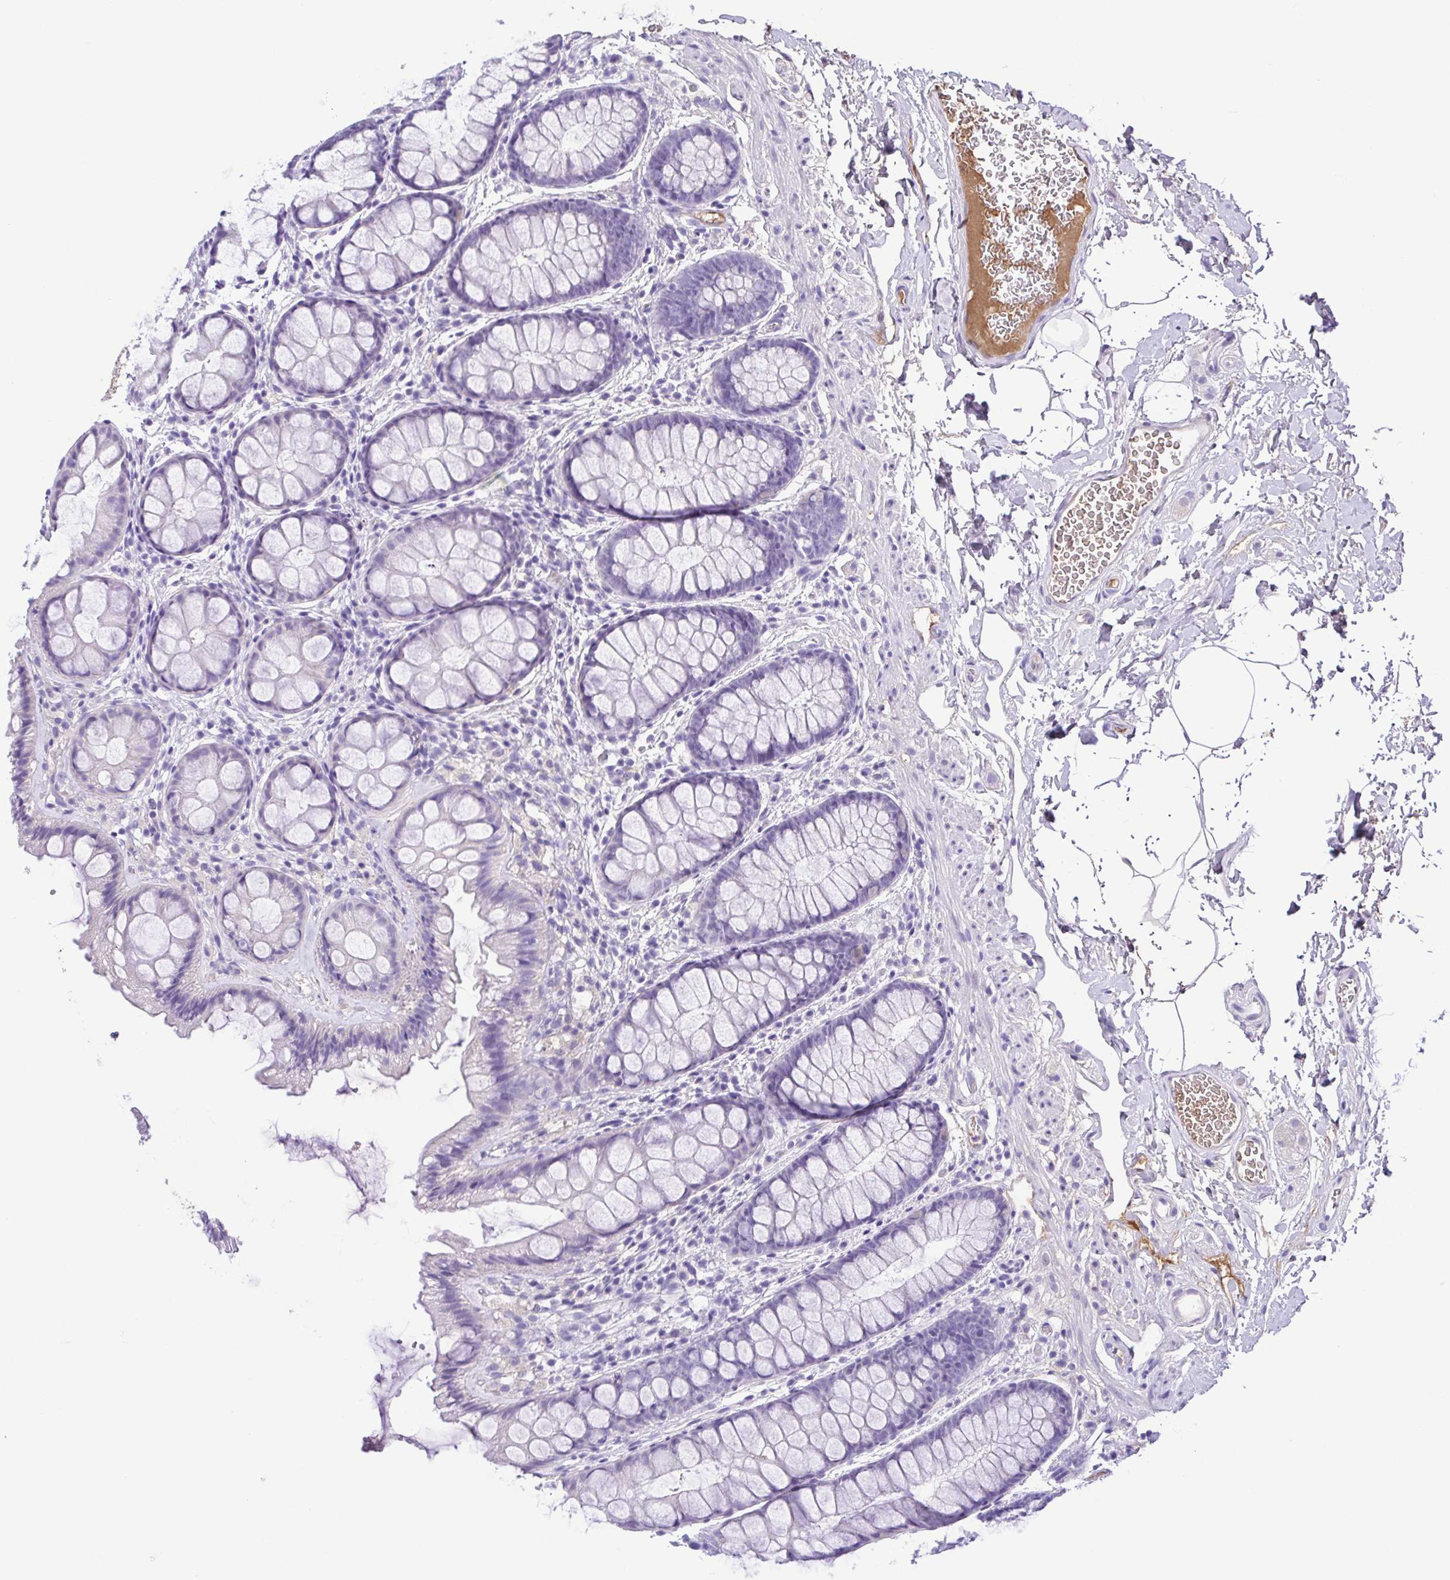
{"staining": {"intensity": "negative", "quantity": "none", "location": "none"}, "tissue": "rectum", "cell_type": "Glandular cells", "image_type": "normal", "snomed": [{"axis": "morphology", "description": "Normal tissue, NOS"}, {"axis": "topography", "description": "Rectum"}], "caption": "Immunohistochemical staining of unremarkable human rectum reveals no significant expression in glandular cells. (Stains: DAB immunohistochemistry with hematoxylin counter stain, Microscopy: brightfield microscopy at high magnification).", "gene": "IGFL1", "patient": {"sex": "female", "age": 62}}